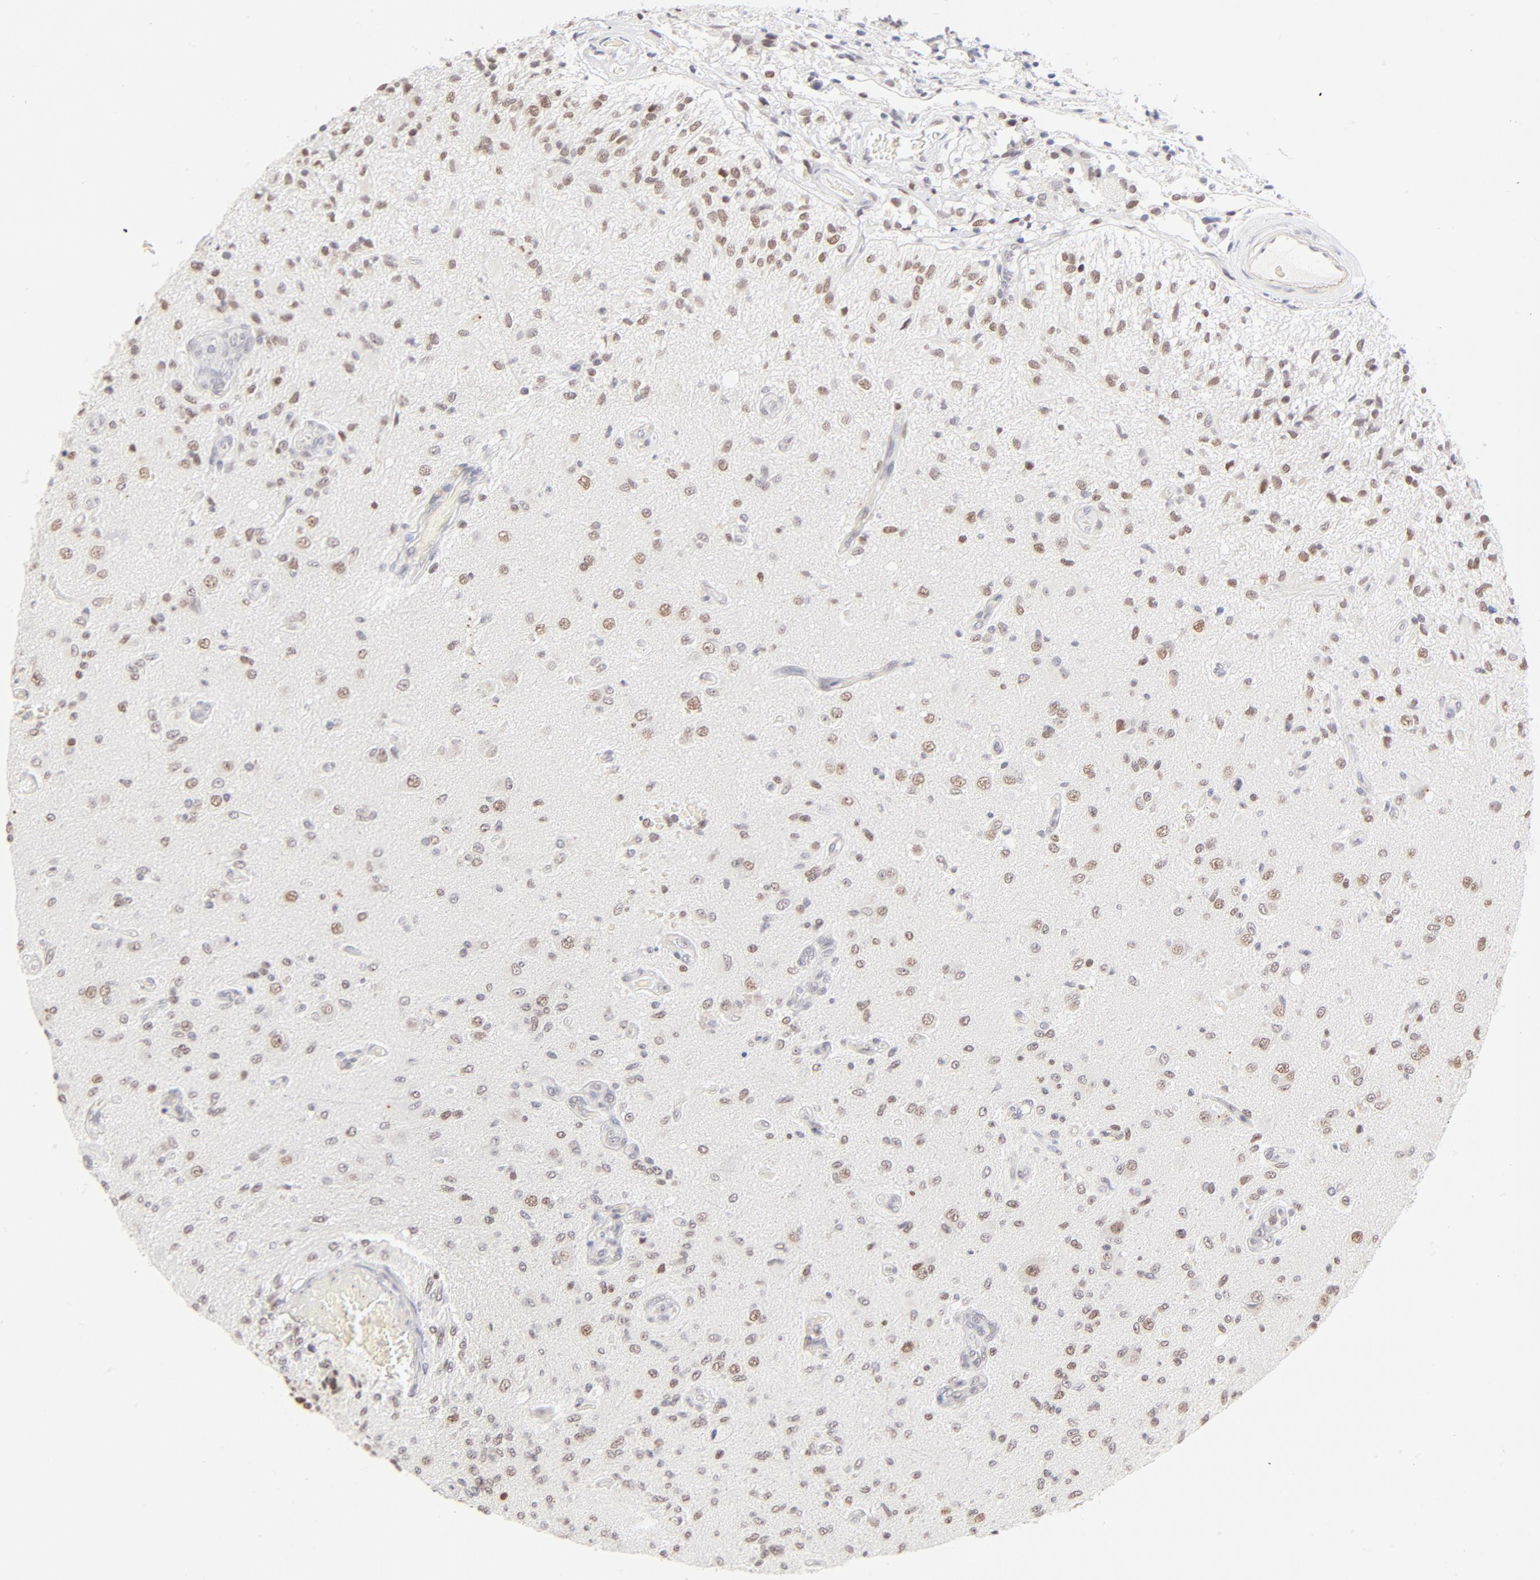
{"staining": {"intensity": "moderate", "quantity": "25%-75%", "location": "nuclear"}, "tissue": "glioma", "cell_type": "Tumor cells", "image_type": "cancer", "snomed": [{"axis": "morphology", "description": "Normal tissue, NOS"}, {"axis": "morphology", "description": "Glioma, malignant, High grade"}, {"axis": "topography", "description": "Cerebral cortex"}], "caption": "This is a photomicrograph of IHC staining of glioma, which shows moderate positivity in the nuclear of tumor cells.", "gene": "PBX1", "patient": {"sex": "male", "age": 77}}